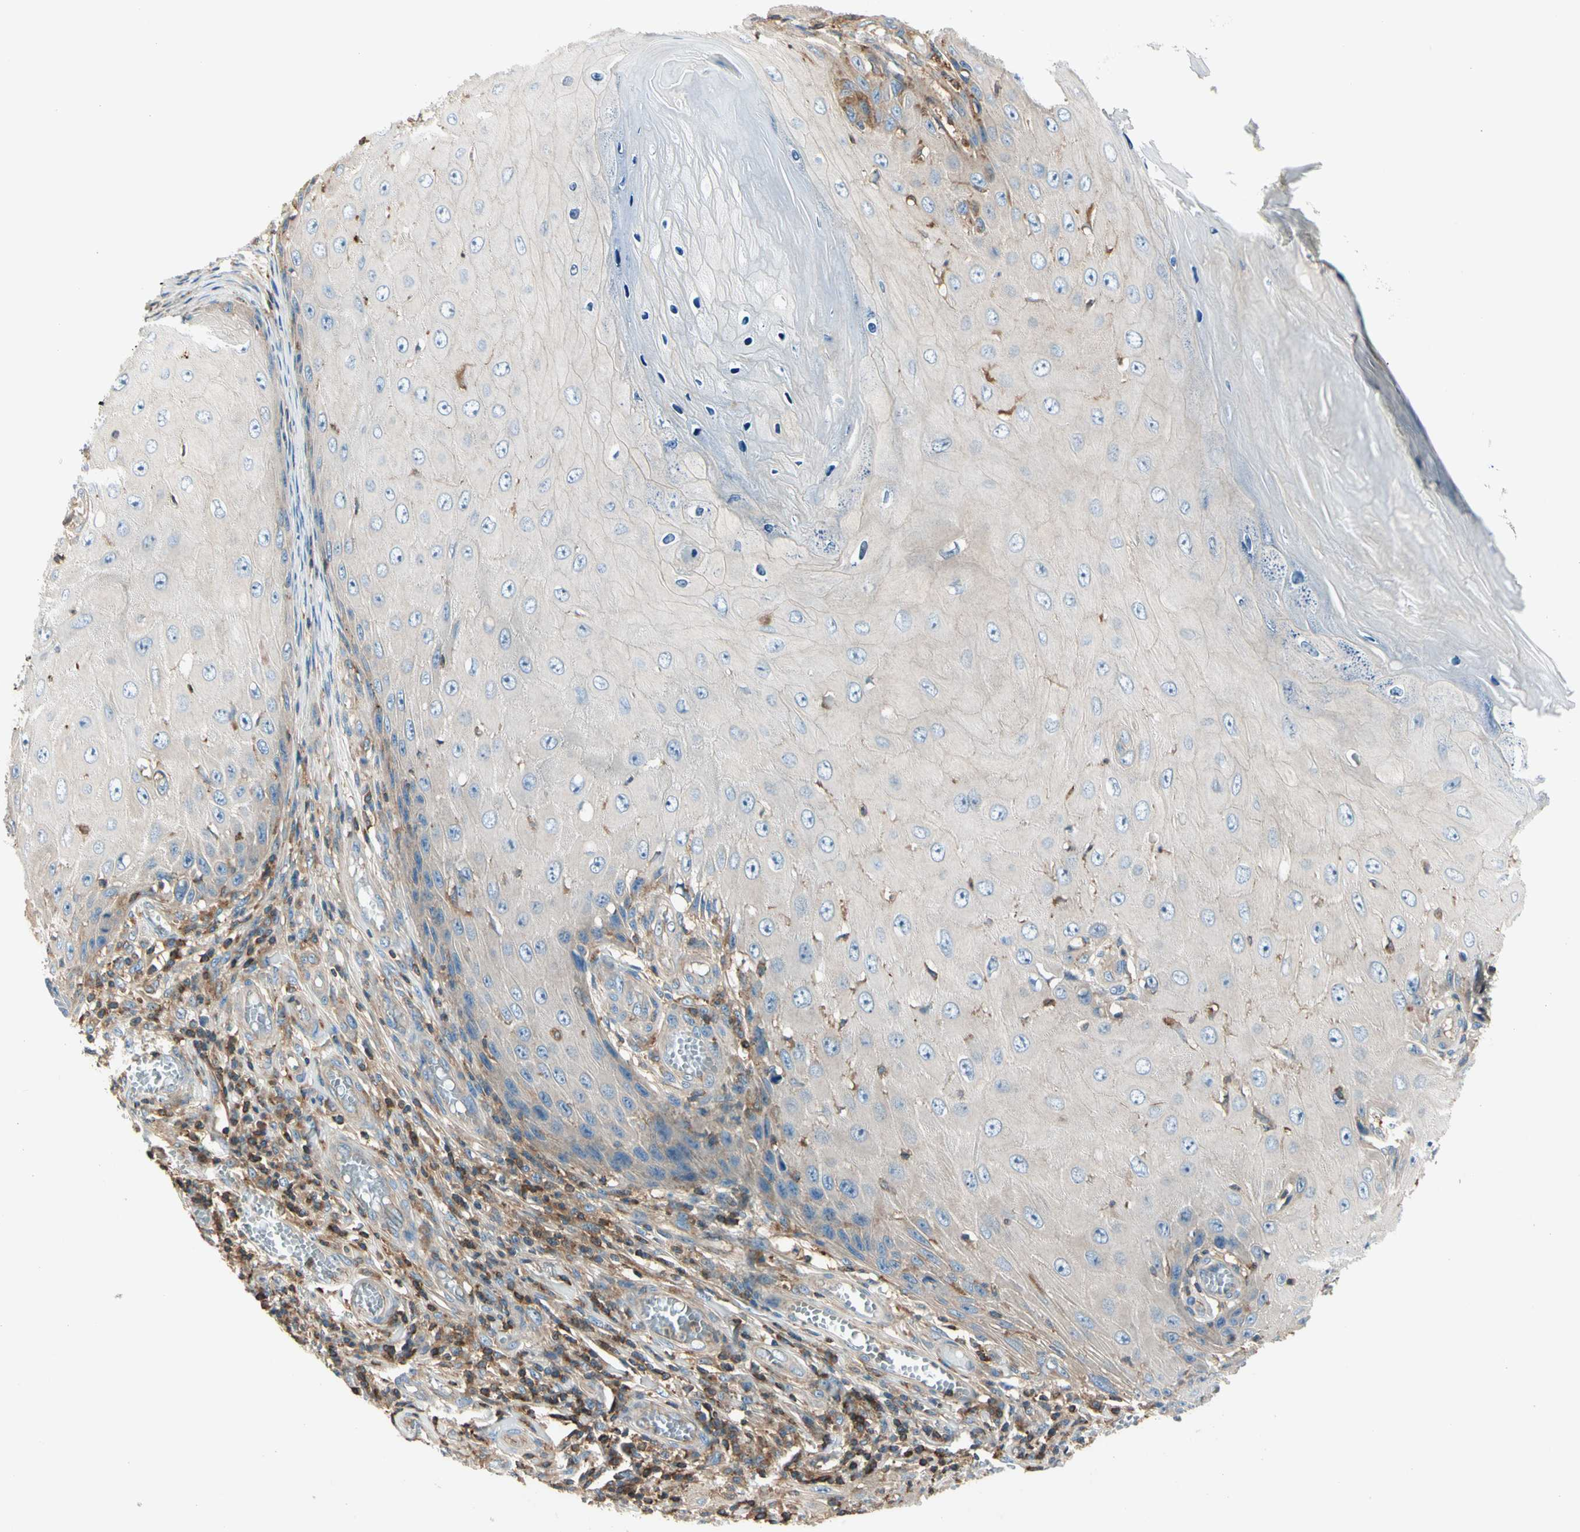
{"staining": {"intensity": "weak", "quantity": "<25%", "location": "cytoplasmic/membranous"}, "tissue": "skin cancer", "cell_type": "Tumor cells", "image_type": "cancer", "snomed": [{"axis": "morphology", "description": "Squamous cell carcinoma, NOS"}, {"axis": "topography", "description": "Skin"}], "caption": "This is an IHC histopathology image of skin cancer (squamous cell carcinoma). There is no positivity in tumor cells.", "gene": "CAPZA2", "patient": {"sex": "female", "age": 73}}